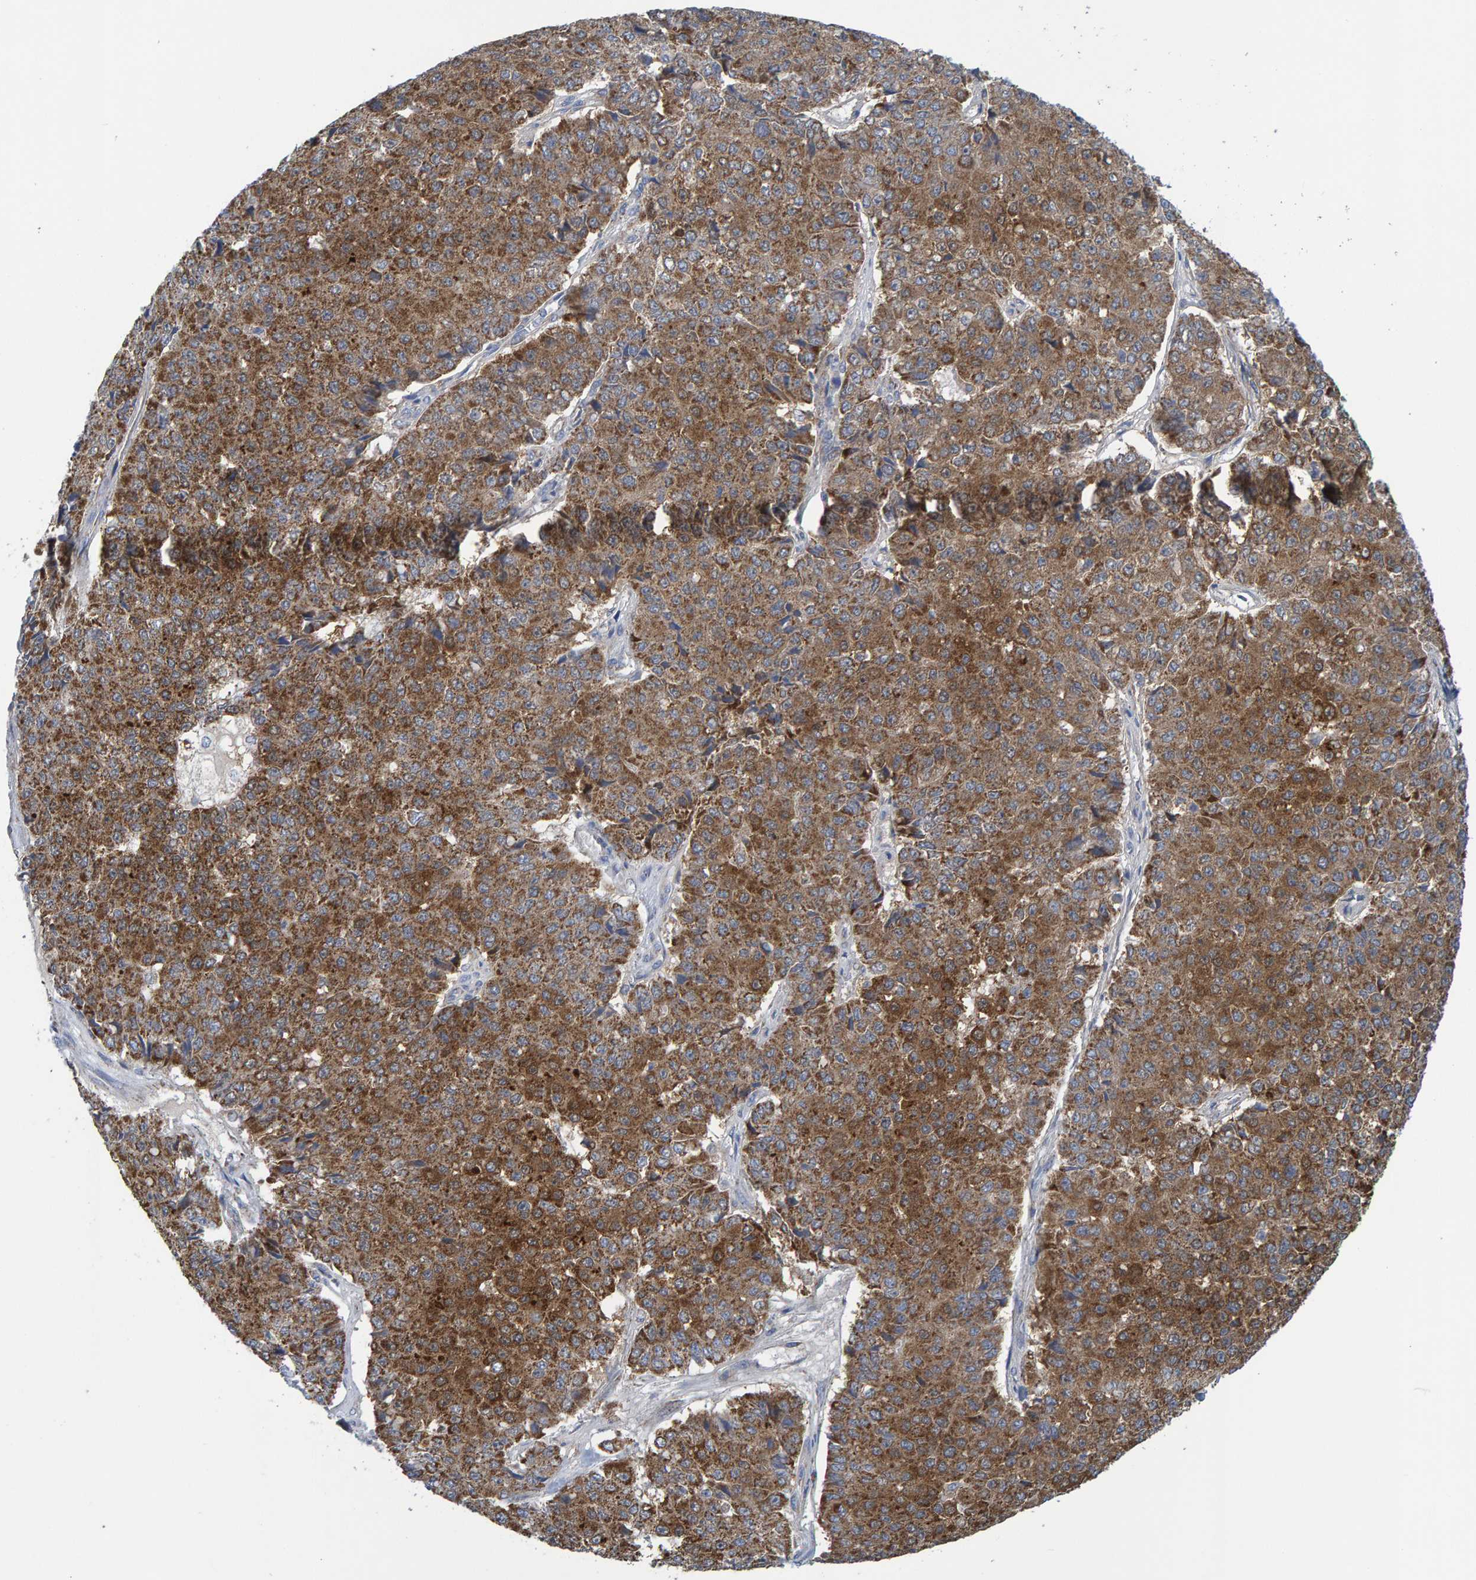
{"staining": {"intensity": "strong", "quantity": ">75%", "location": "cytoplasmic/membranous"}, "tissue": "pancreatic cancer", "cell_type": "Tumor cells", "image_type": "cancer", "snomed": [{"axis": "morphology", "description": "Adenocarcinoma, NOS"}, {"axis": "topography", "description": "Pancreas"}], "caption": "Immunohistochemistry histopathology image of neoplastic tissue: human pancreatic adenocarcinoma stained using immunohistochemistry shows high levels of strong protein expression localized specifically in the cytoplasmic/membranous of tumor cells, appearing as a cytoplasmic/membranous brown color.", "gene": "MRPS7", "patient": {"sex": "male", "age": 50}}